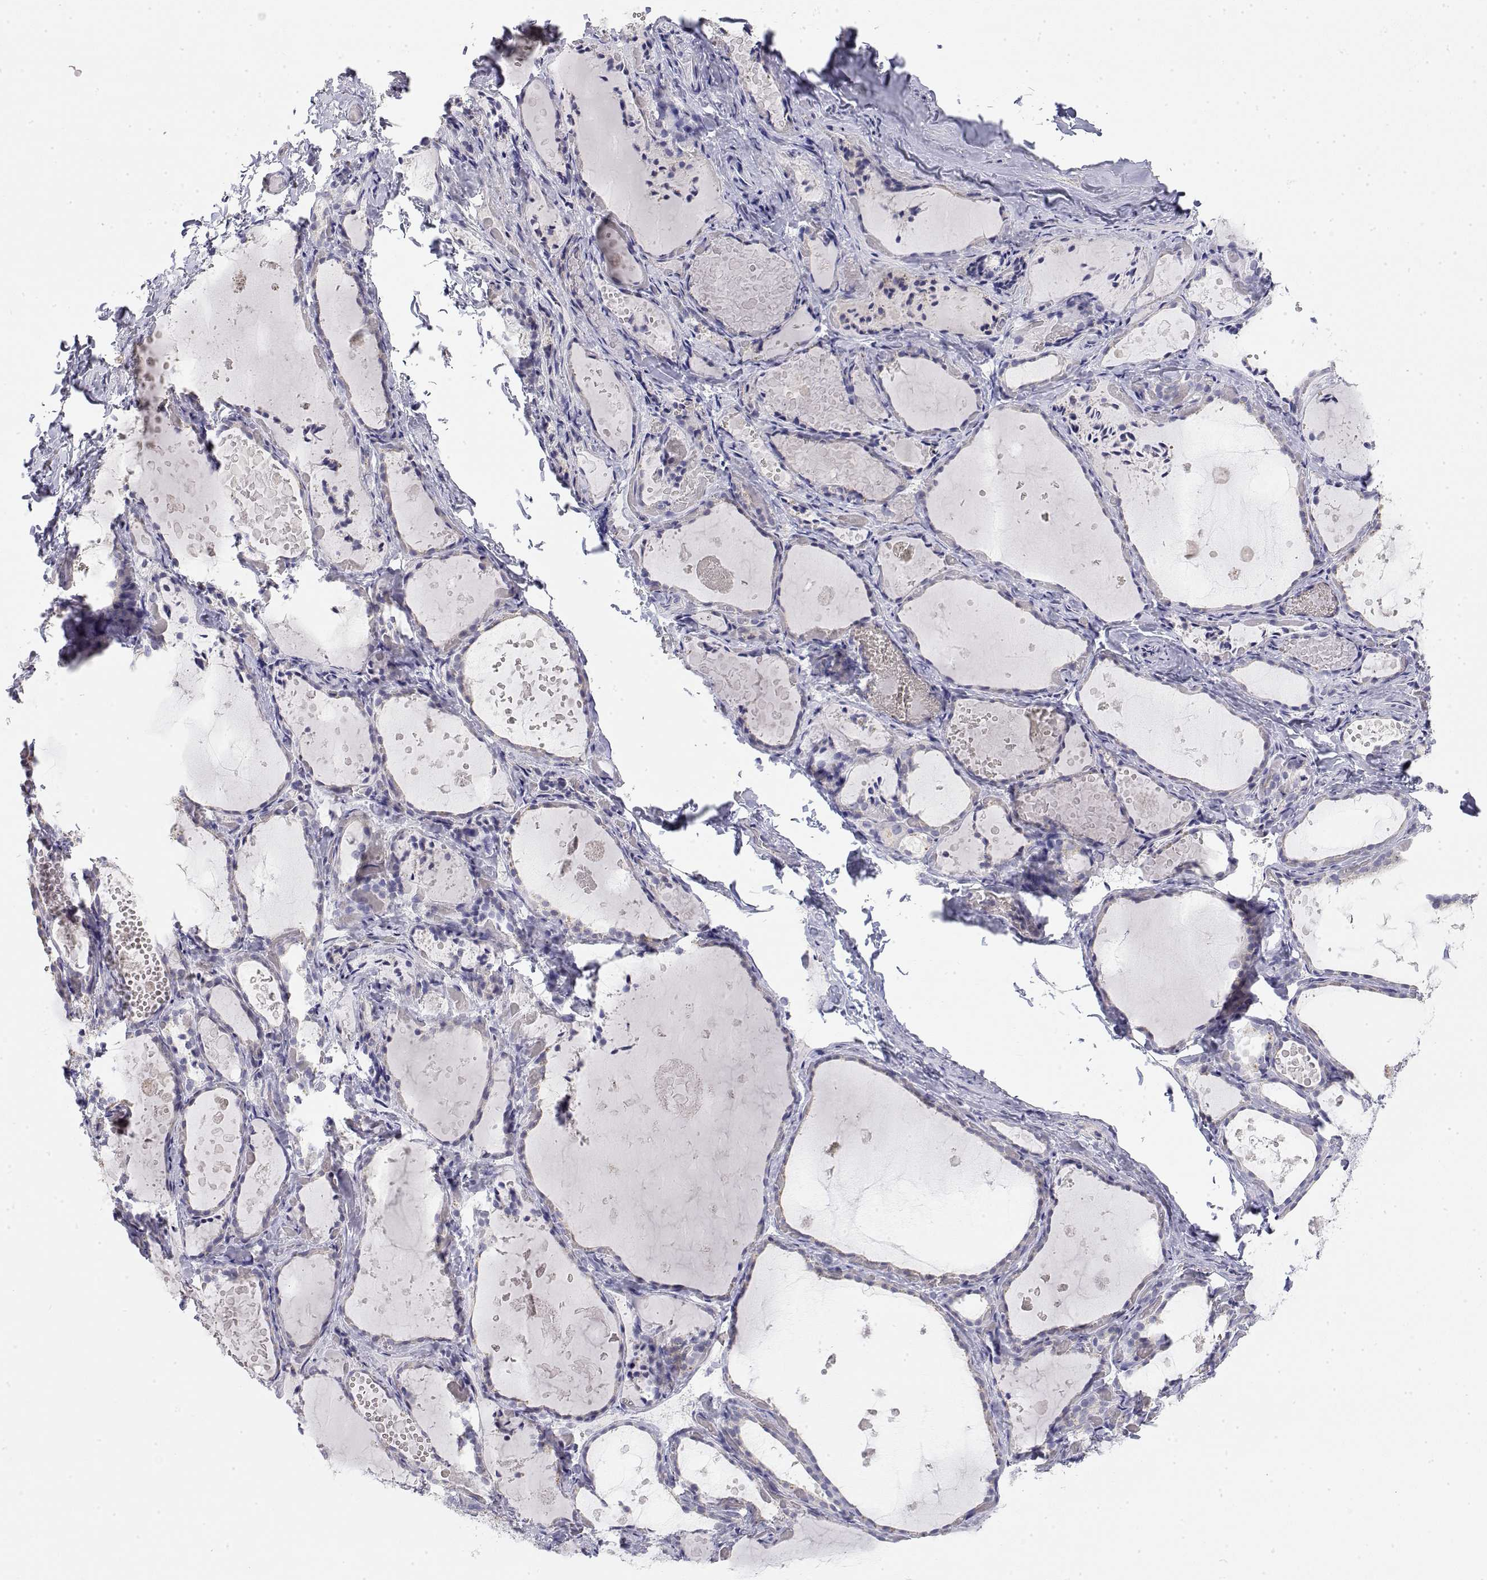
{"staining": {"intensity": "negative", "quantity": "none", "location": "none"}, "tissue": "thyroid gland", "cell_type": "Glandular cells", "image_type": "normal", "snomed": [{"axis": "morphology", "description": "Normal tissue, NOS"}, {"axis": "topography", "description": "Thyroid gland"}], "caption": "Thyroid gland was stained to show a protein in brown. There is no significant positivity in glandular cells. (DAB (3,3'-diaminobenzidine) immunohistochemistry visualized using brightfield microscopy, high magnification).", "gene": "MISP", "patient": {"sex": "female", "age": 56}}